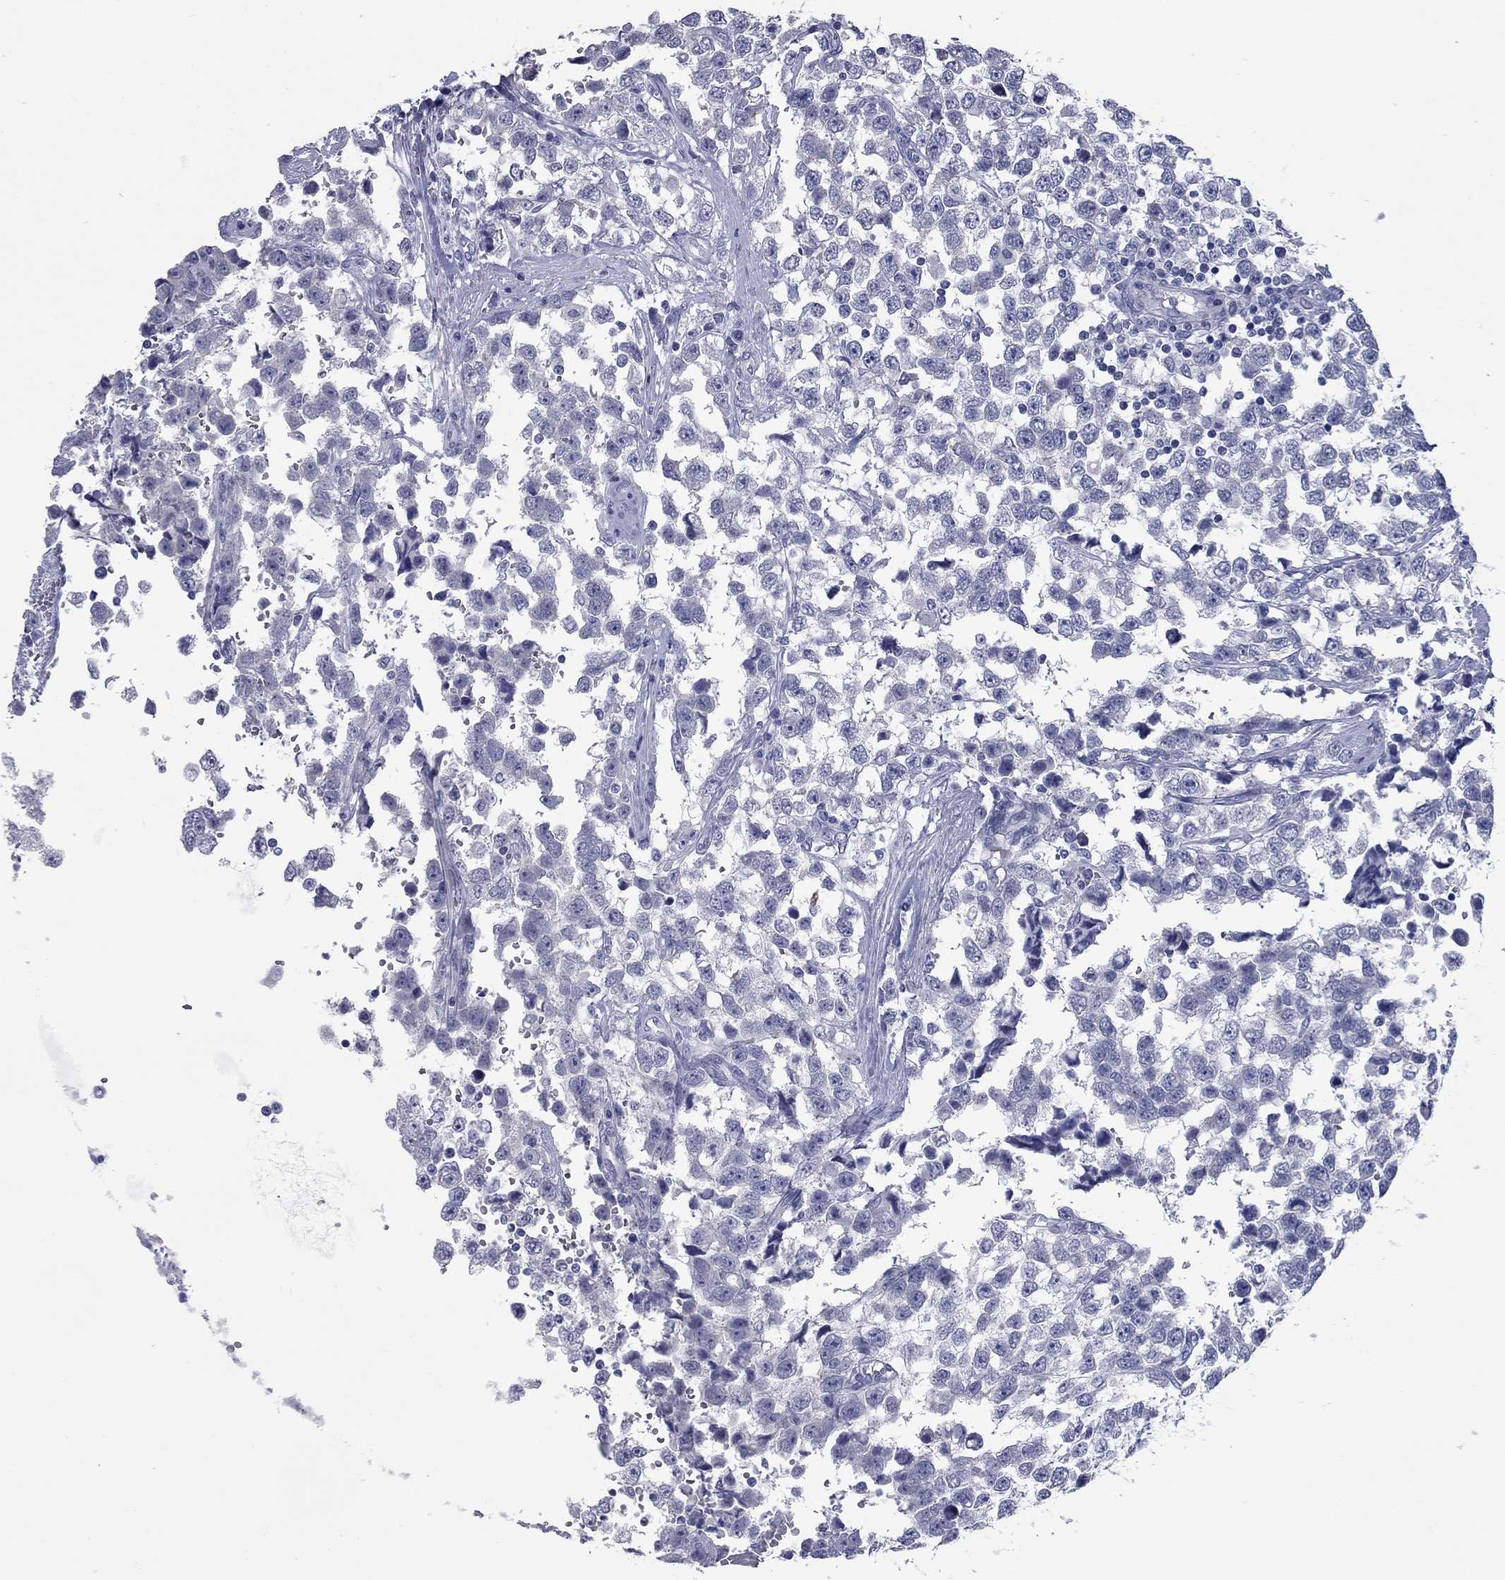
{"staining": {"intensity": "negative", "quantity": "none", "location": "none"}, "tissue": "testis cancer", "cell_type": "Tumor cells", "image_type": "cancer", "snomed": [{"axis": "morphology", "description": "Seminoma, NOS"}, {"axis": "topography", "description": "Testis"}], "caption": "Image shows no significant protein positivity in tumor cells of testis cancer. The staining is performed using DAB brown chromogen with nuclei counter-stained in using hematoxylin.", "gene": "KIRREL2", "patient": {"sex": "male", "age": 34}}